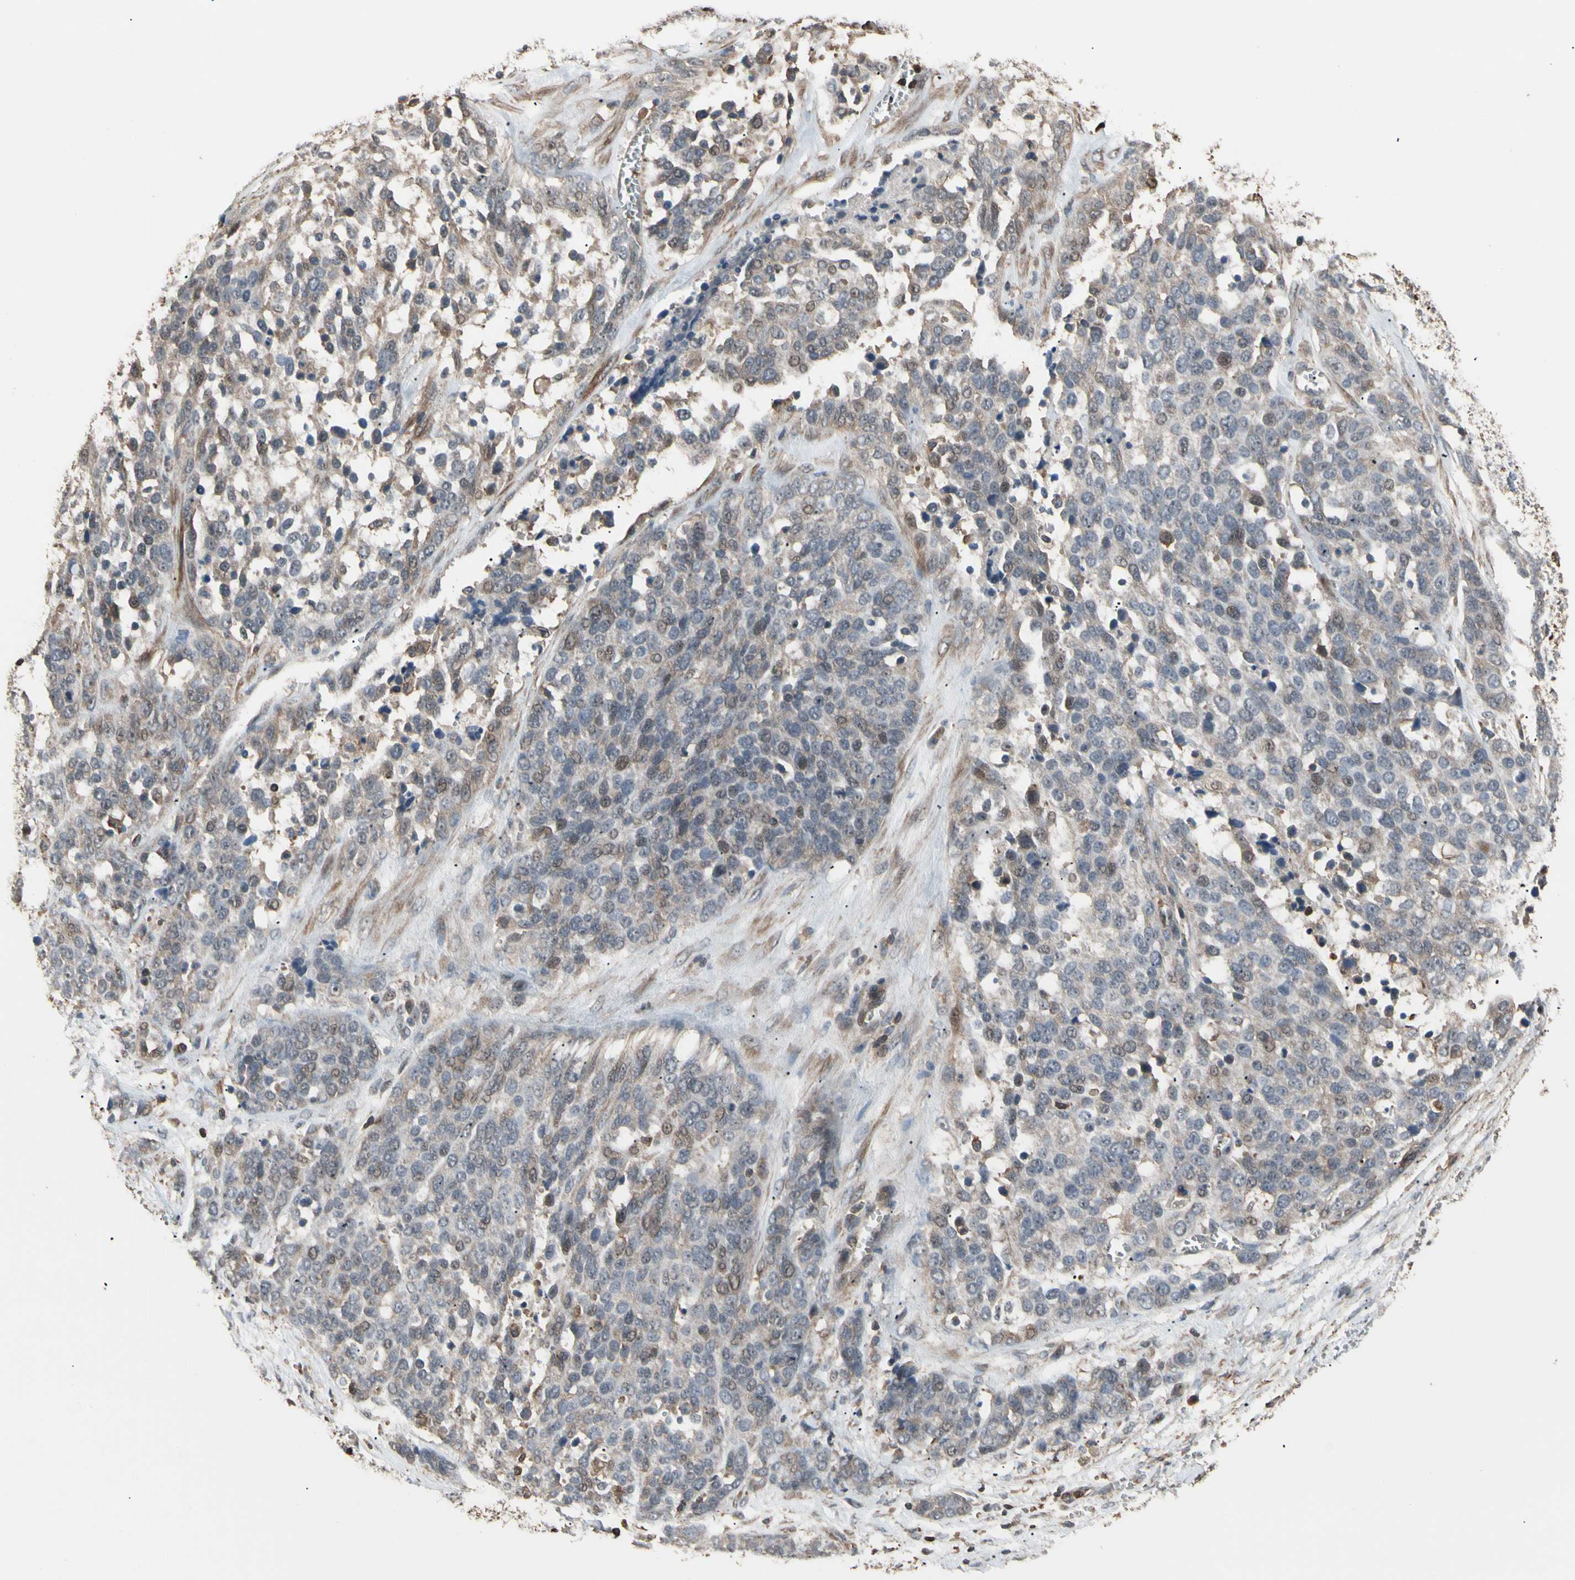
{"staining": {"intensity": "weak", "quantity": "25%-75%", "location": "cytoplasmic/membranous,nuclear"}, "tissue": "ovarian cancer", "cell_type": "Tumor cells", "image_type": "cancer", "snomed": [{"axis": "morphology", "description": "Cystadenocarcinoma, serous, NOS"}, {"axis": "topography", "description": "Ovary"}], "caption": "The image demonstrates staining of ovarian cancer, revealing weak cytoplasmic/membranous and nuclear protein positivity (brown color) within tumor cells.", "gene": "MAPK13", "patient": {"sex": "female", "age": 44}}